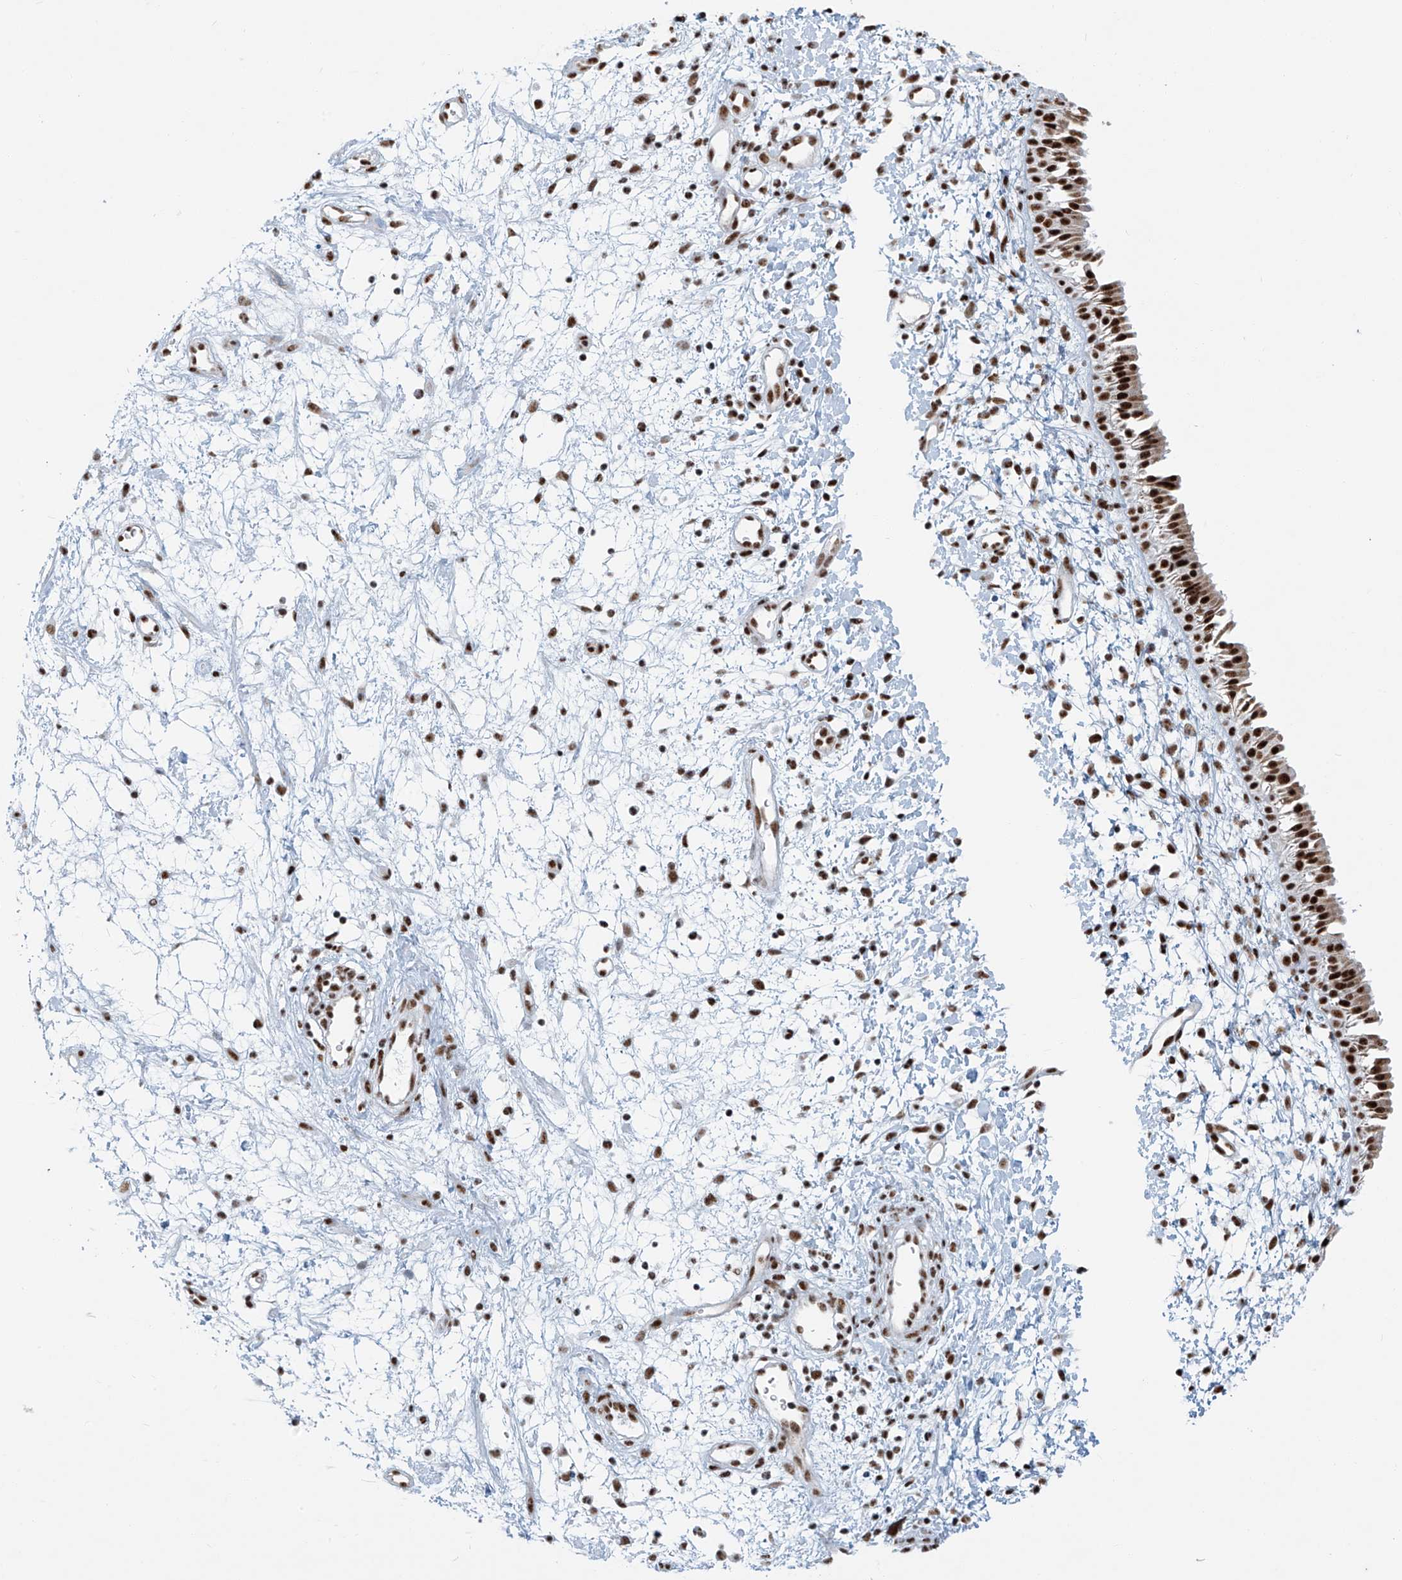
{"staining": {"intensity": "strong", "quantity": ">75%", "location": "nuclear"}, "tissue": "nasopharynx", "cell_type": "Respiratory epithelial cells", "image_type": "normal", "snomed": [{"axis": "morphology", "description": "Normal tissue, NOS"}, {"axis": "topography", "description": "Nasopharynx"}], "caption": "The photomicrograph demonstrates immunohistochemical staining of normal nasopharynx. There is strong nuclear staining is appreciated in approximately >75% of respiratory epithelial cells. Immunohistochemistry (ihc) stains the protein of interest in brown and the nuclei are stained blue.", "gene": "ENSG00000257390", "patient": {"sex": "male", "age": 22}}